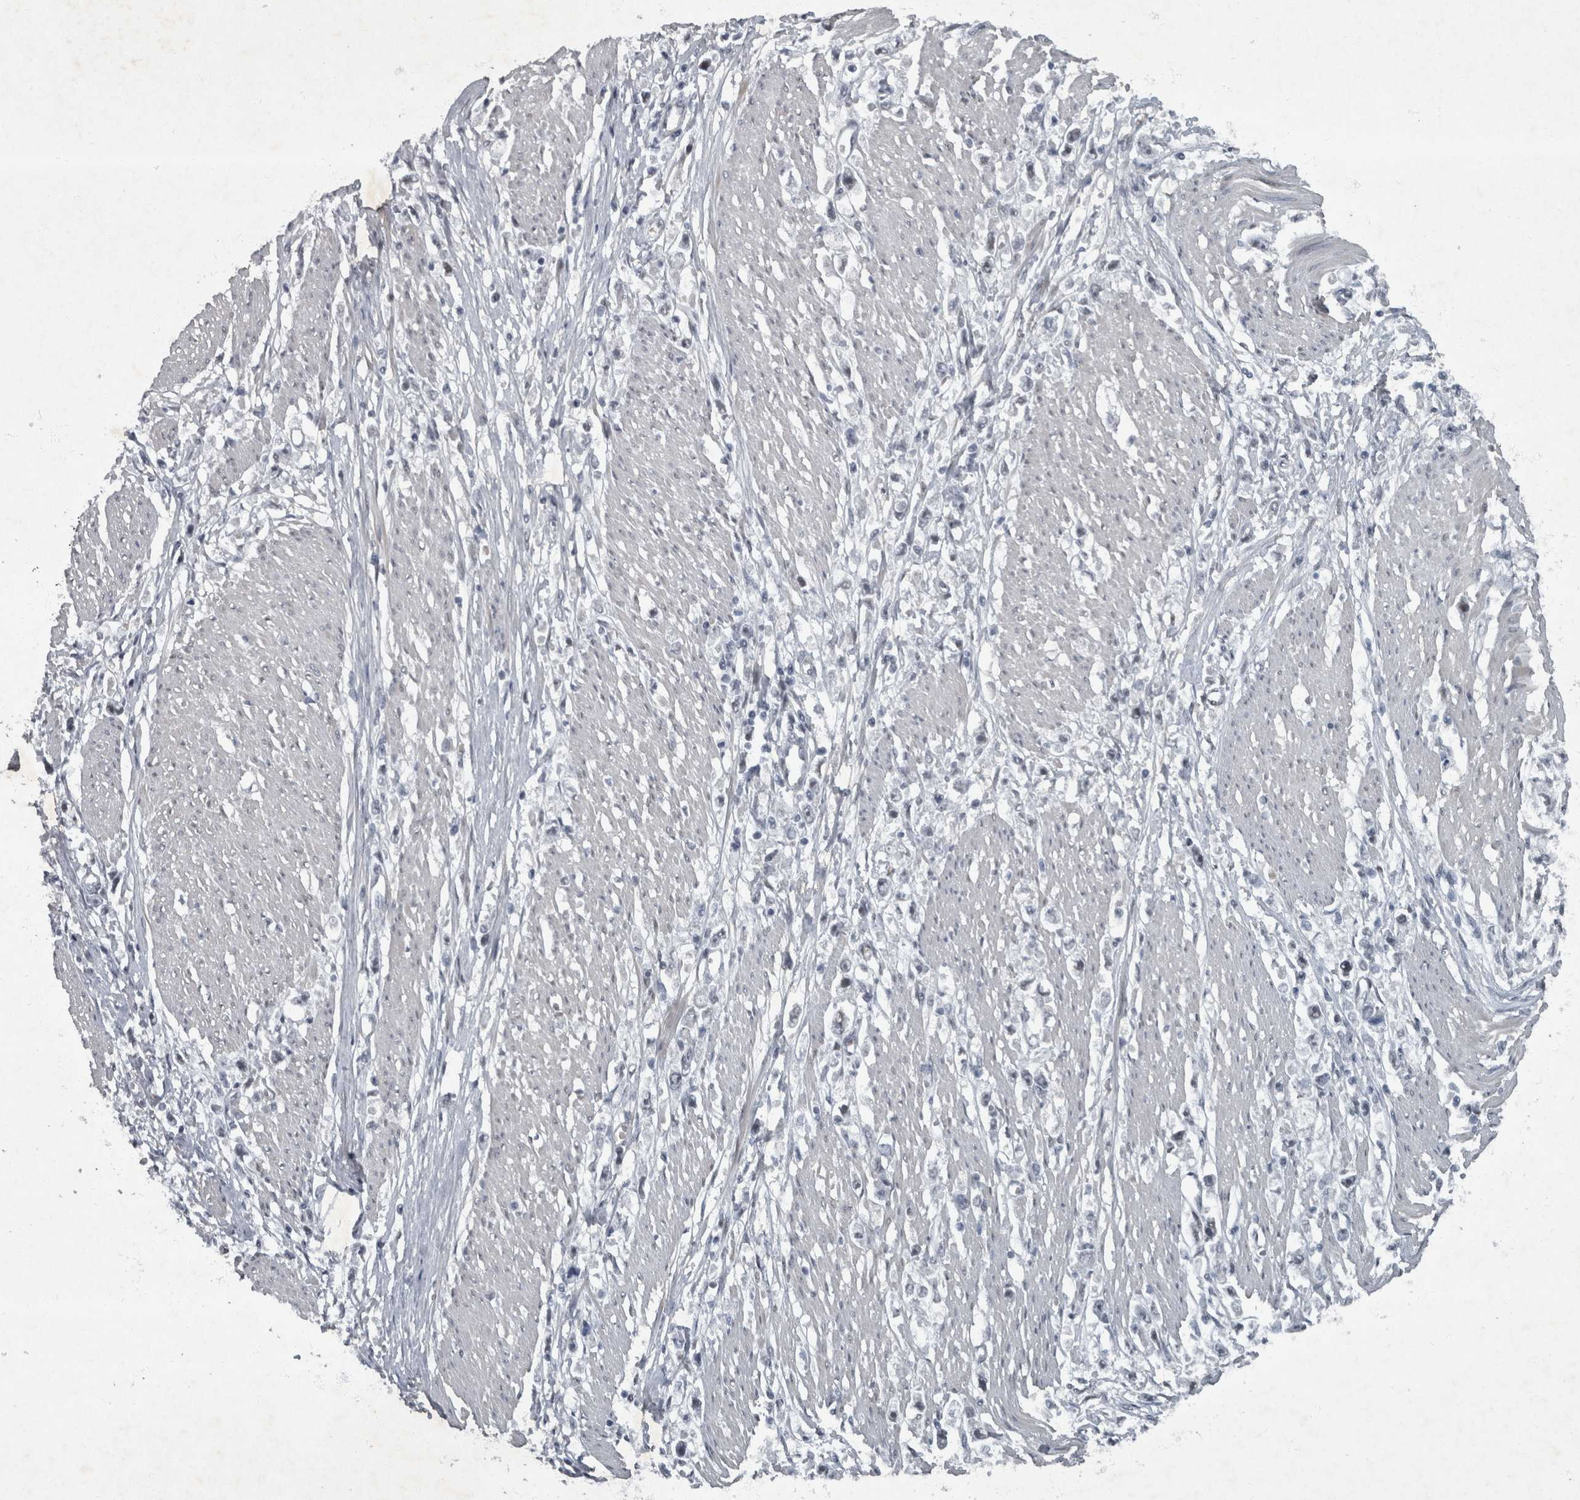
{"staining": {"intensity": "negative", "quantity": "none", "location": "none"}, "tissue": "stomach cancer", "cell_type": "Tumor cells", "image_type": "cancer", "snomed": [{"axis": "morphology", "description": "Adenocarcinoma, NOS"}, {"axis": "topography", "description": "Stomach"}], "caption": "An image of human stomach cancer (adenocarcinoma) is negative for staining in tumor cells. (DAB (3,3'-diaminobenzidine) immunohistochemistry (IHC) visualized using brightfield microscopy, high magnification).", "gene": "WDR33", "patient": {"sex": "female", "age": 59}}